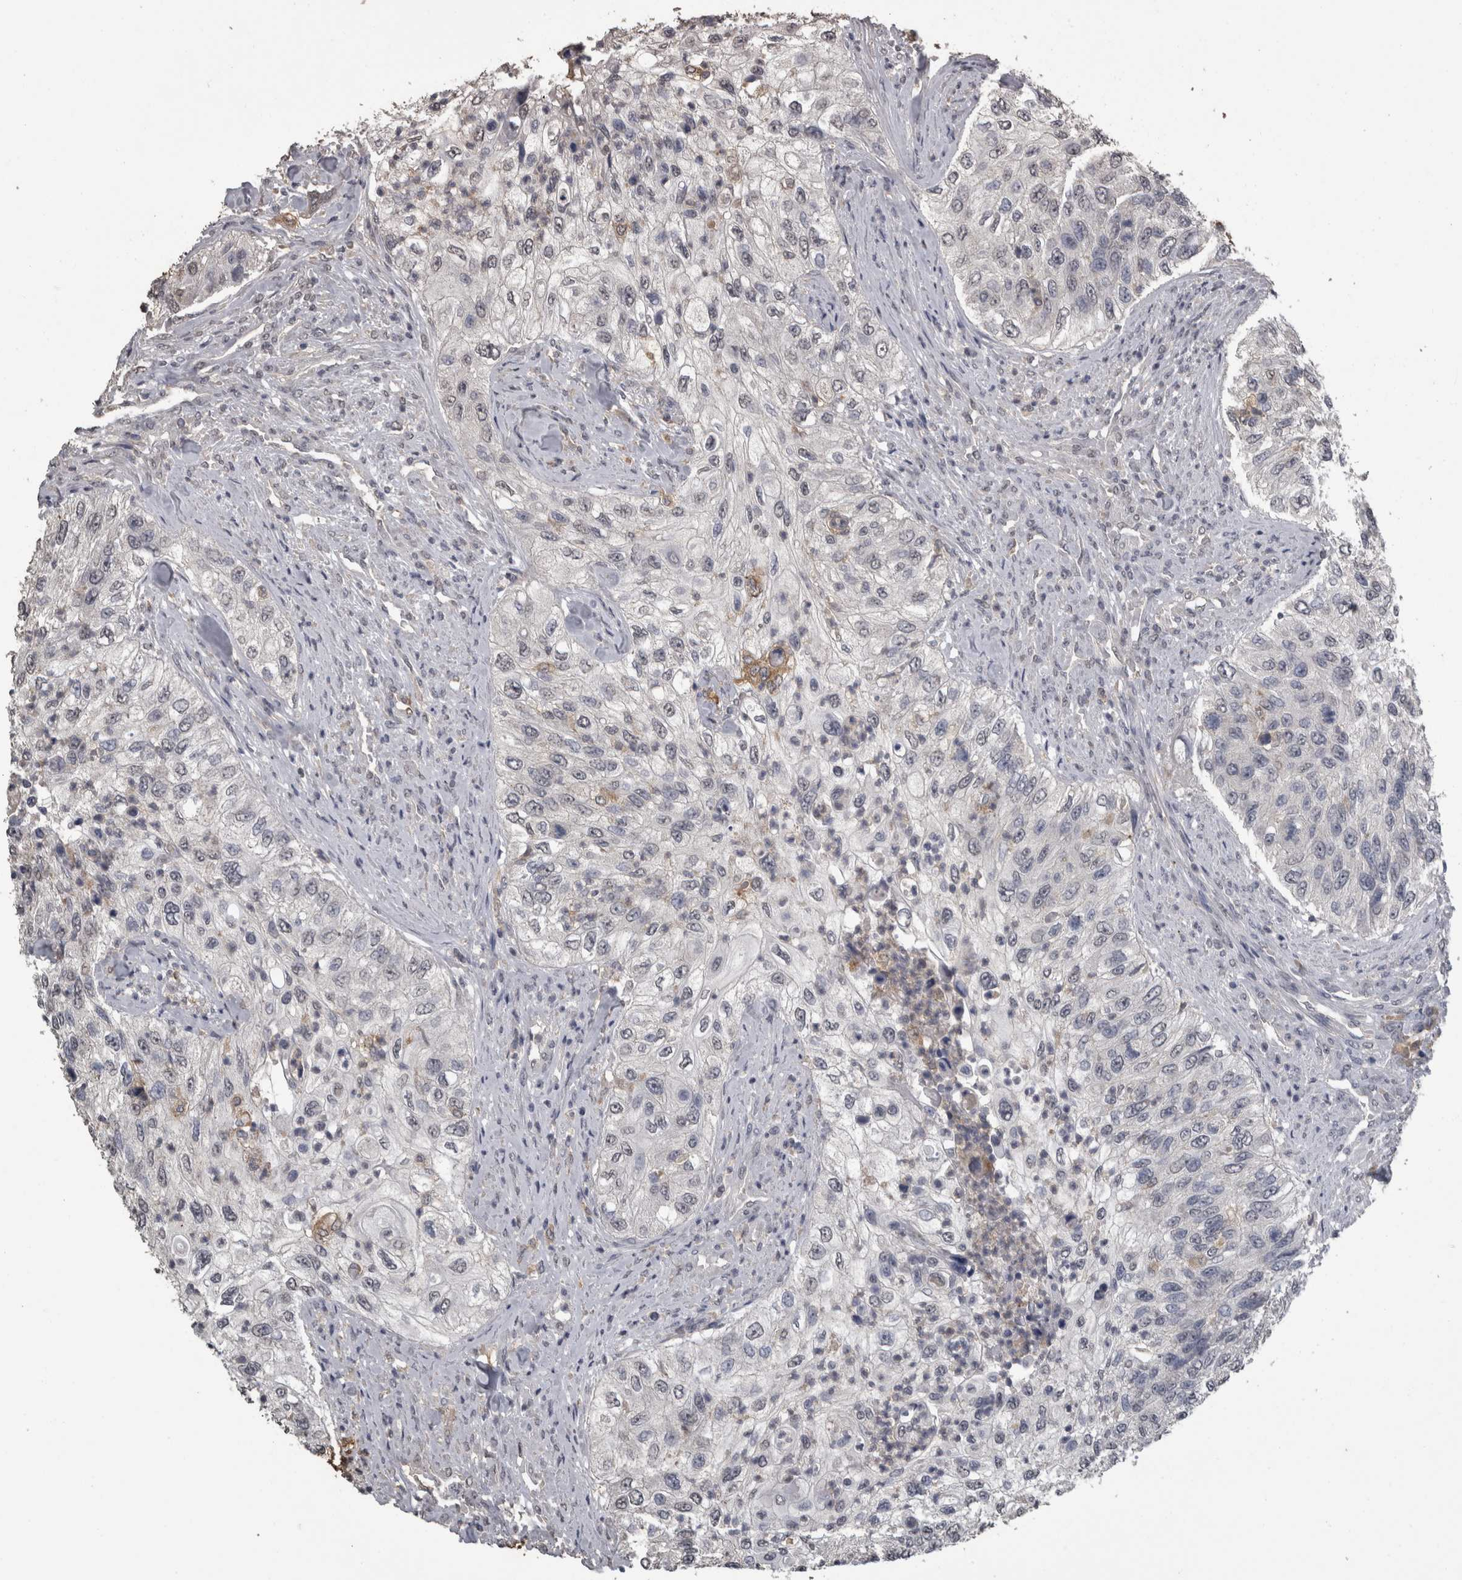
{"staining": {"intensity": "negative", "quantity": "none", "location": "none"}, "tissue": "urothelial cancer", "cell_type": "Tumor cells", "image_type": "cancer", "snomed": [{"axis": "morphology", "description": "Urothelial carcinoma, High grade"}, {"axis": "topography", "description": "Urinary bladder"}], "caption": "Protein analysis of high-grade urothelial carcinoma shows no significant staining in tumor cells. (DAB (3,3'-diaminobenzidine) IHC, high magnification).", "gene": "PIK3AP1", "patient": {"sex": "female", "age": 60}}